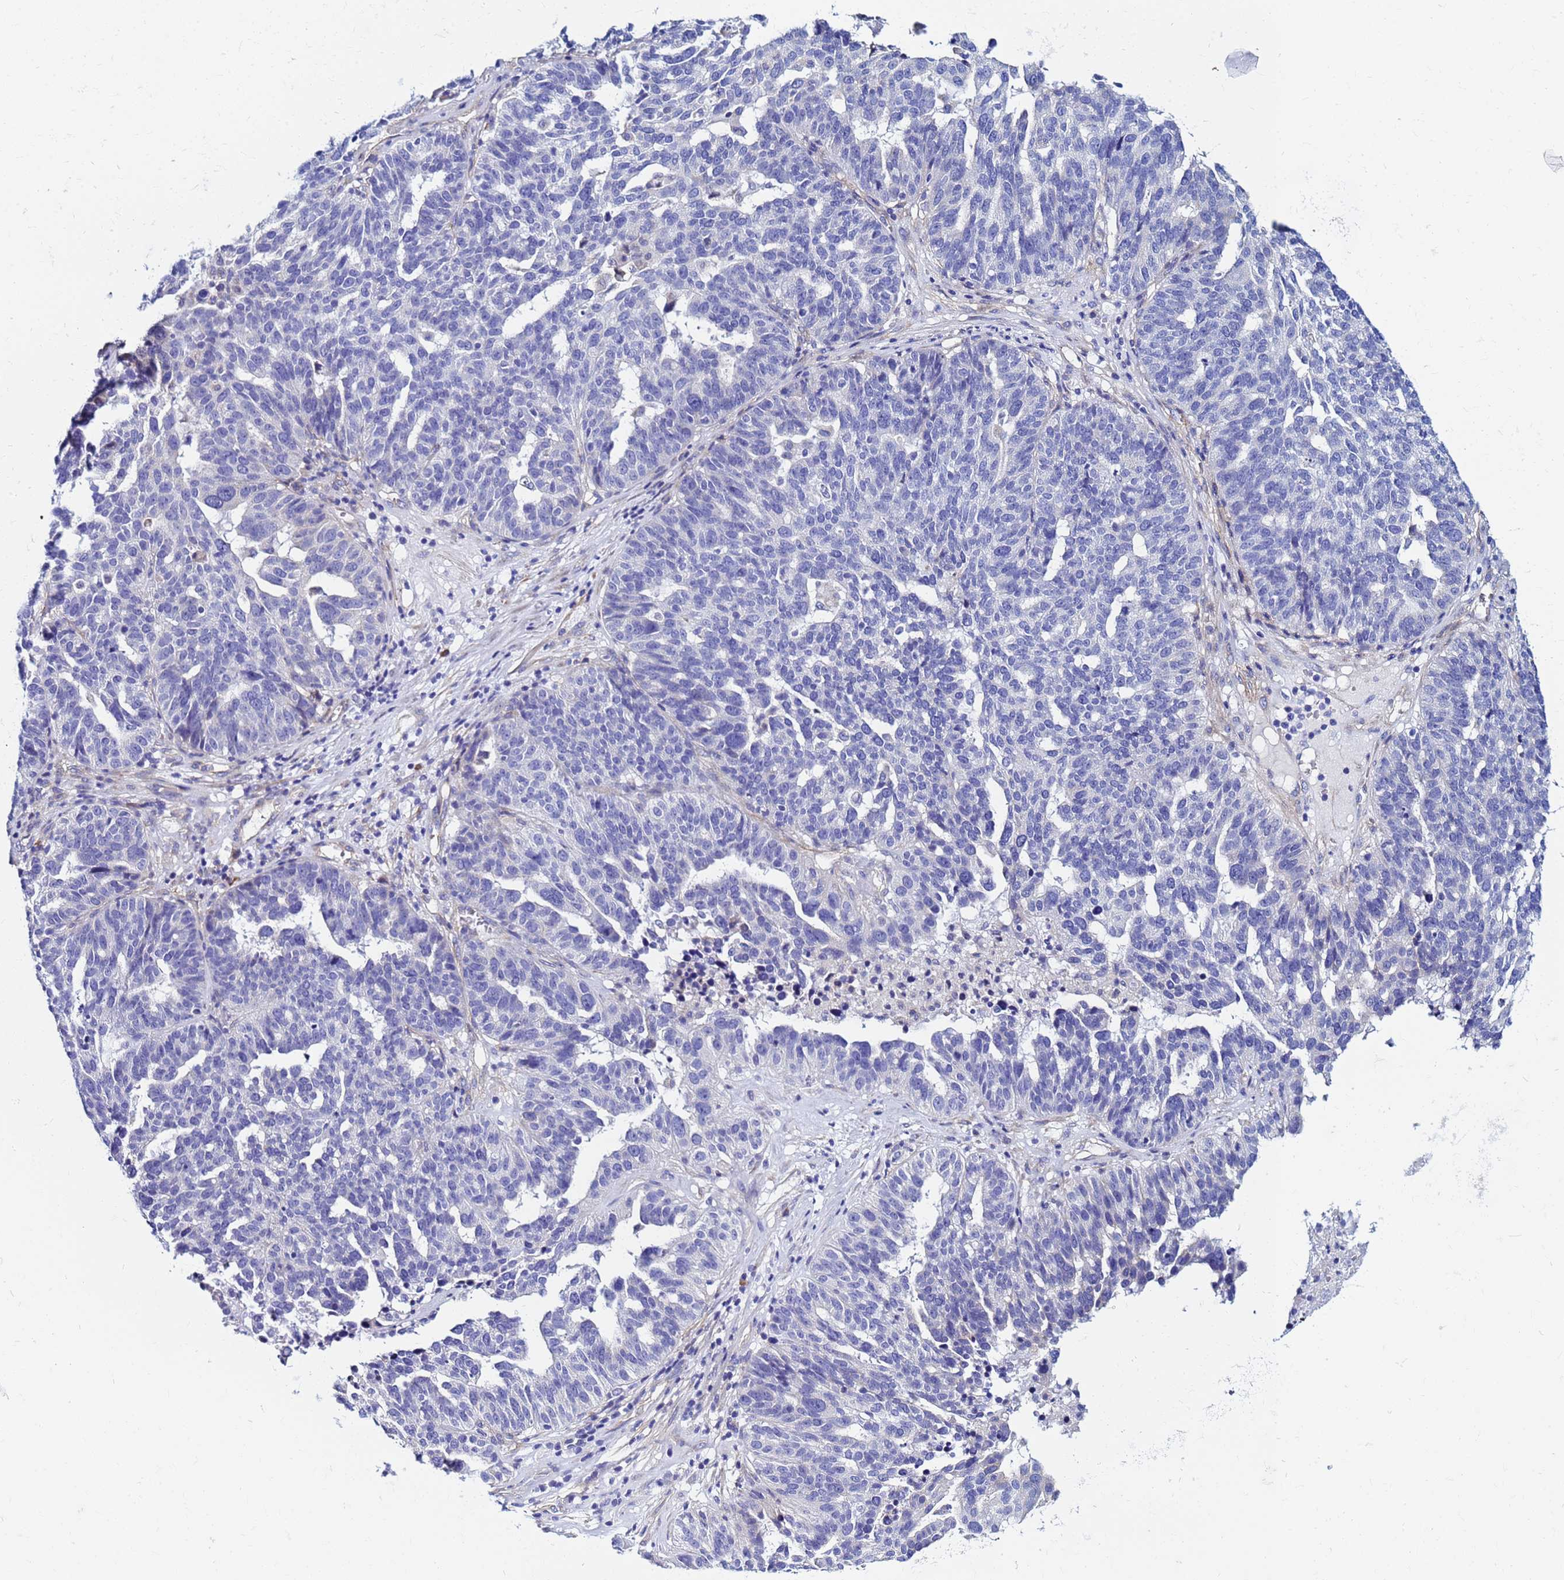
{"staining": {"intensity": "negative", "quantity": "none", "location": "none"}, "tissue": "ovarian cancer", "cell_type": "Tumor cells", "image_type": "cancer", "snomed": [{"axis": "morphology", "description": "Cystadenocarcinoma, serous, NOS"}, {"axis": "topography", "description": "Ovary"}], "caption": "Ovarian serous cystadenocarcinoma was stained to show a protein in brown. There is no significant expression in tumor cells.", "gene": "JRKL", "patient": {"sex": "female", "age": 59}}